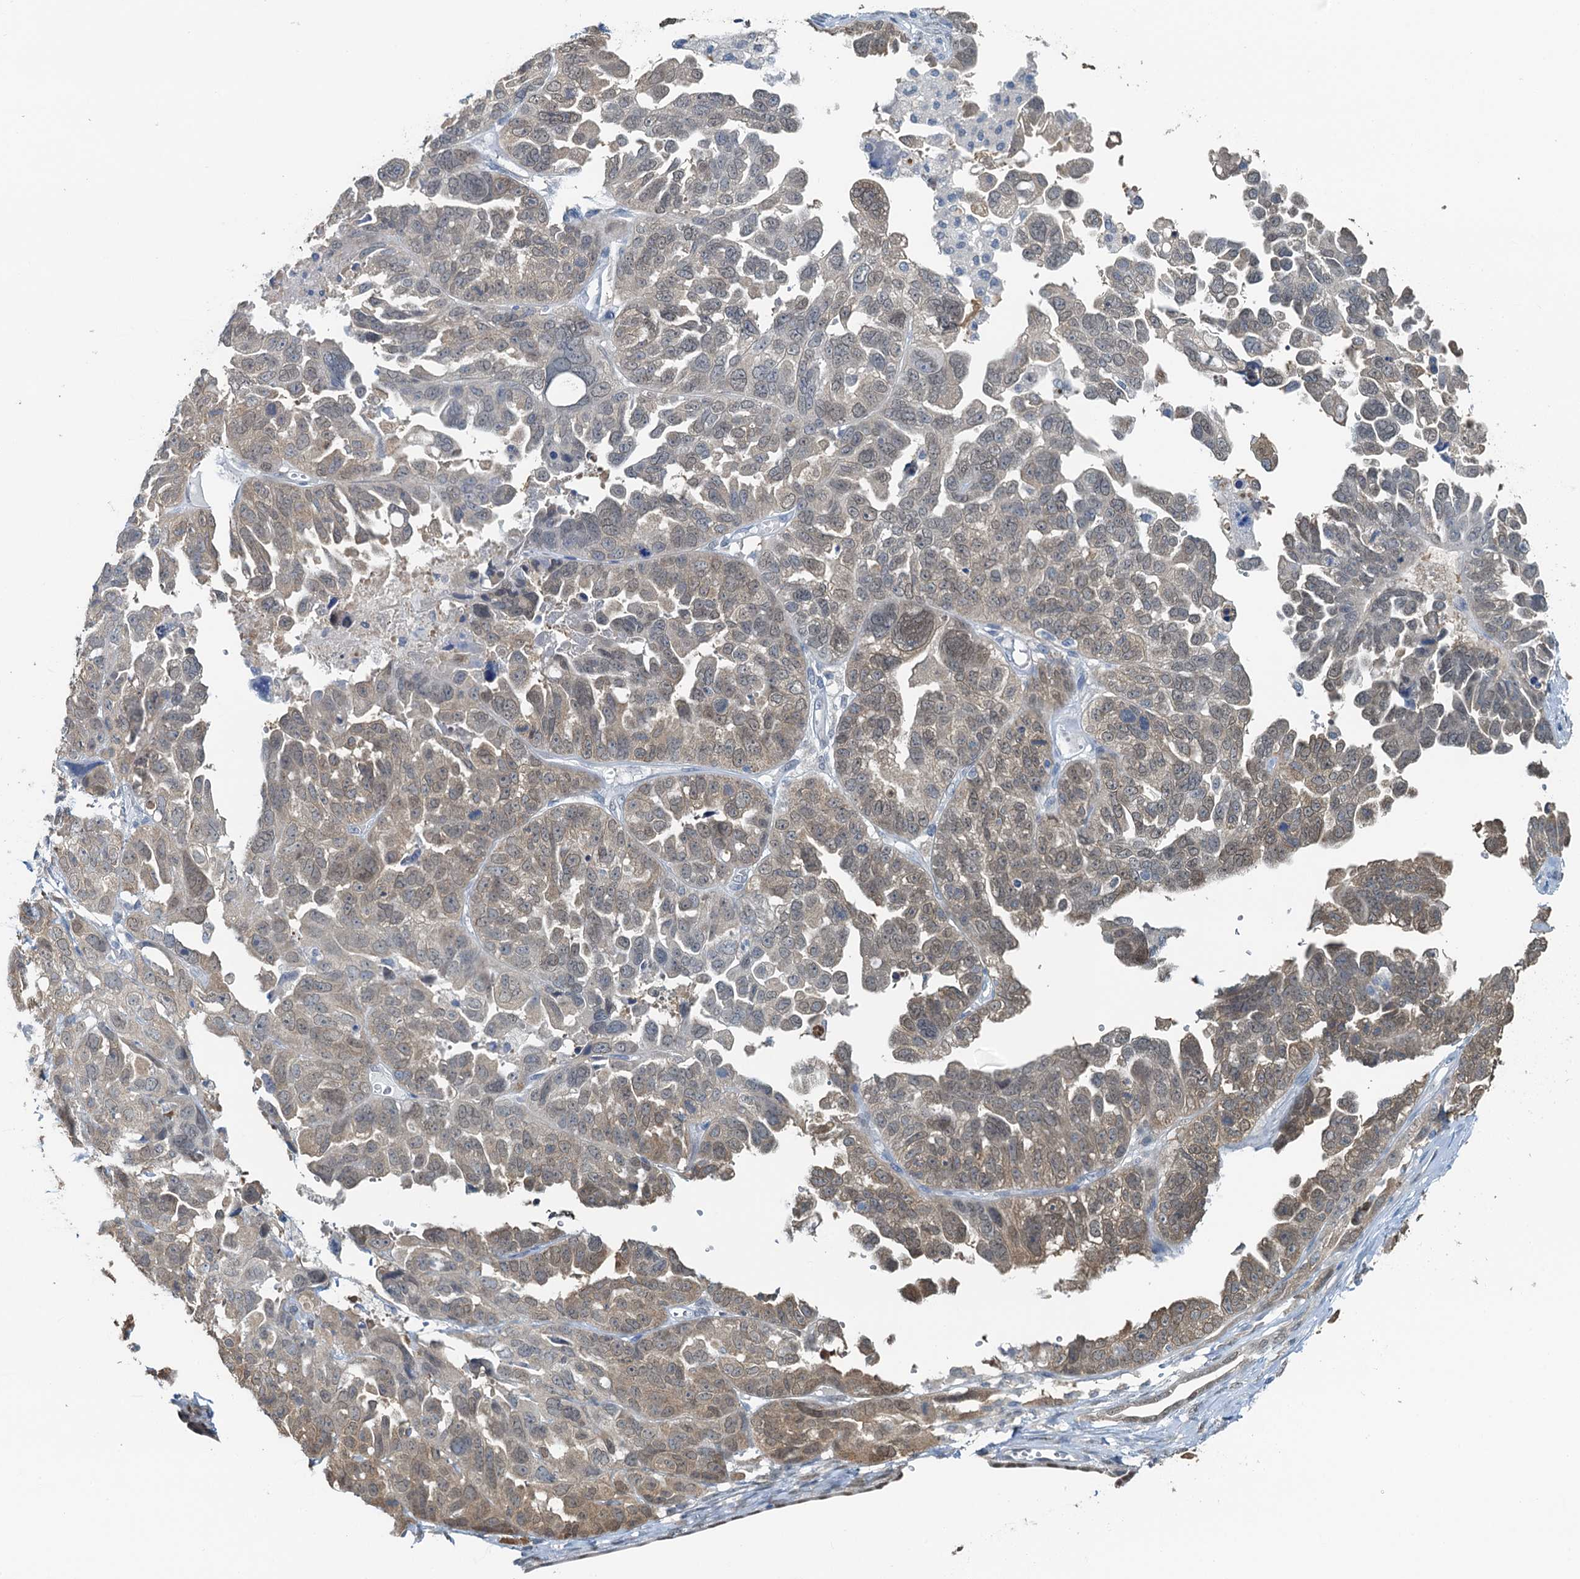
{"staining": {"intensity": "weak", "quantity": "<25%", "location": "cytoplasmic/membranous"}, "tissue": "ovarian cancer", "cell_type": "Tumor cells", "image_type": "cancer", "snomed": [{"axis": "morphology", "description": "Cystadenocarcinoma, serous, NOS"}, {"axis": "topography", "description": "Ovary"}], "caption": "A histopathology image of human ovarian cancer (serous cystadenocarcinoma) is negative for staining in tumor cells.", "gene": "AHCY", "patient": {"sex": "female", "age": 79}}